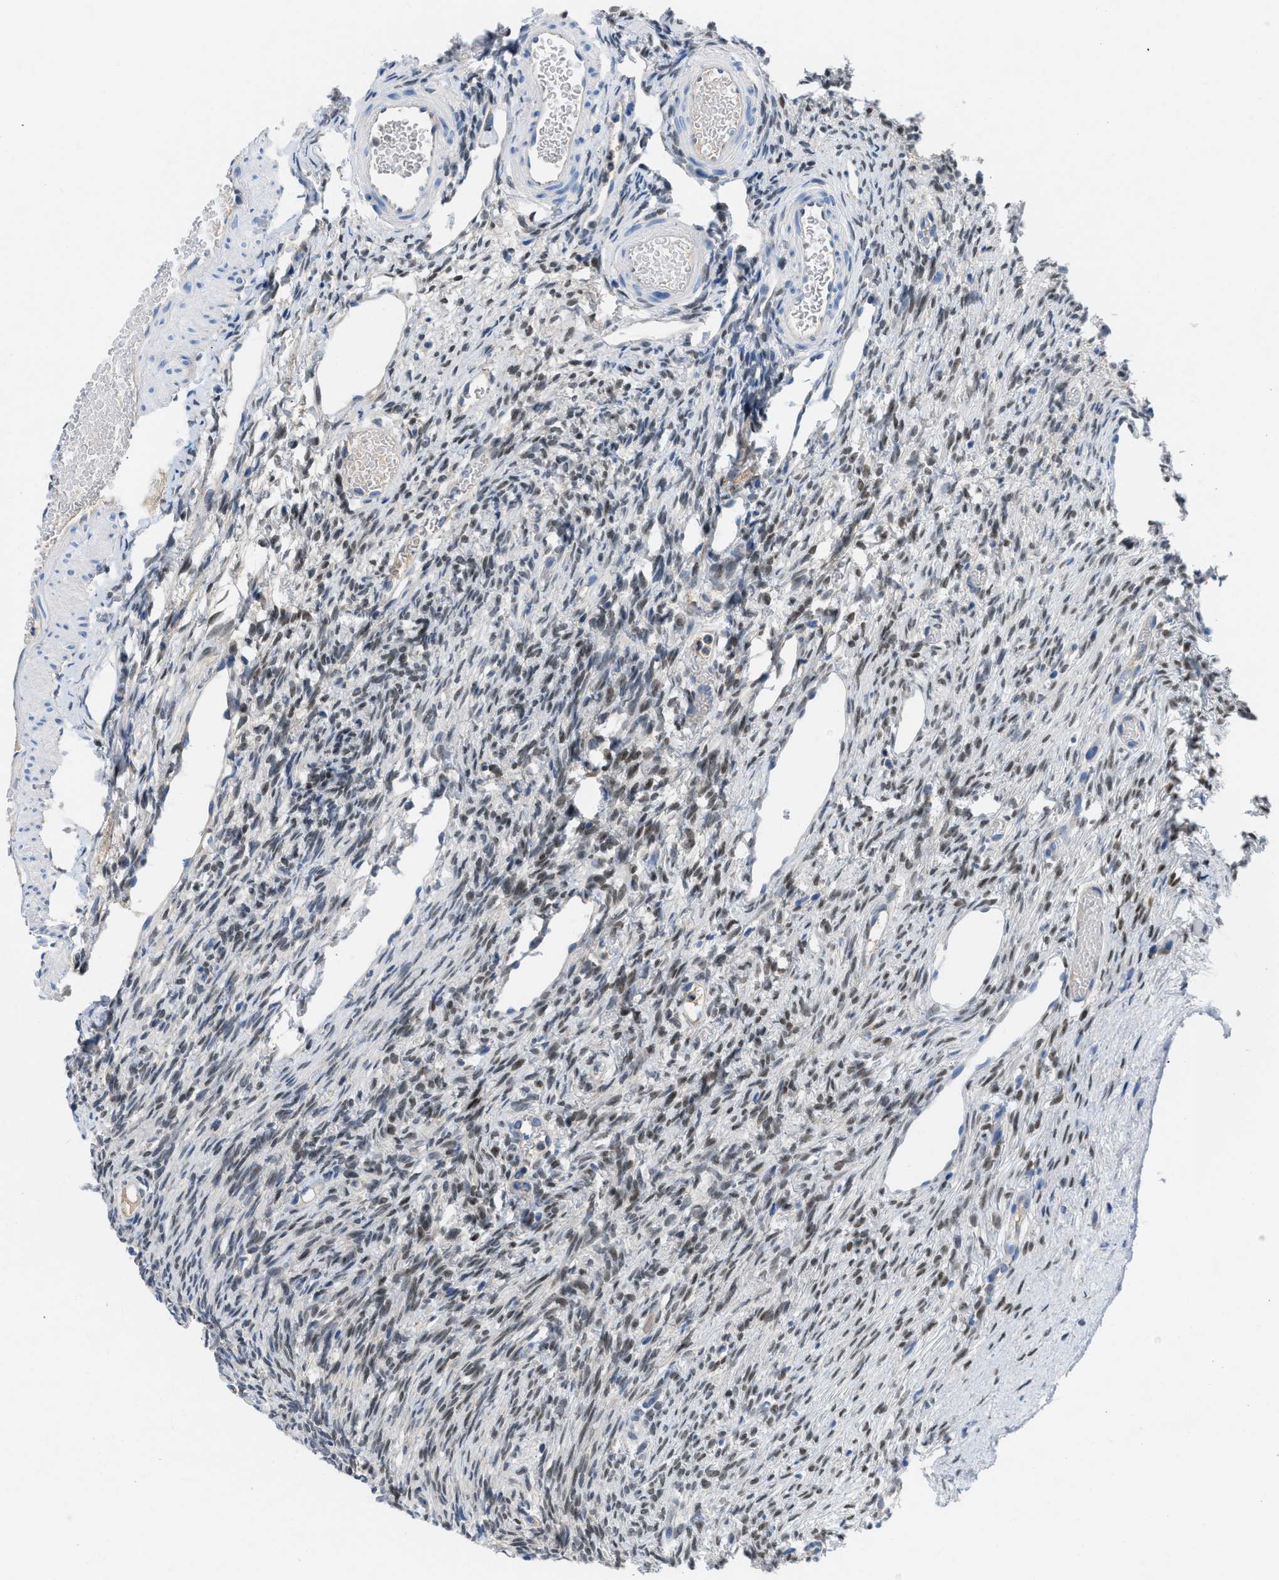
{"staining": {"intensity": "weak", "quantity": "25%-75%", "location": "nuclear"}, "tissue": "ovary", "cell_type": "Ovarian stroma cells", "image_type": "normal", "snomed": [{"axis": "morphology", "description": "Normal tissue, NOS"}, {"axis": "topography", "description": "Ovary"}], "caption": "Protein expression analysis of normal human ovary reveals weak nuclear positivity in about 25%-75% of ovarian stroma cells. Using DAB (brown) and hematoxylin (blue) stains, captured at high magnification using brightfield microscopy.", "gene": "BNC2", "patient": {"sex": "female", "age": 33}}